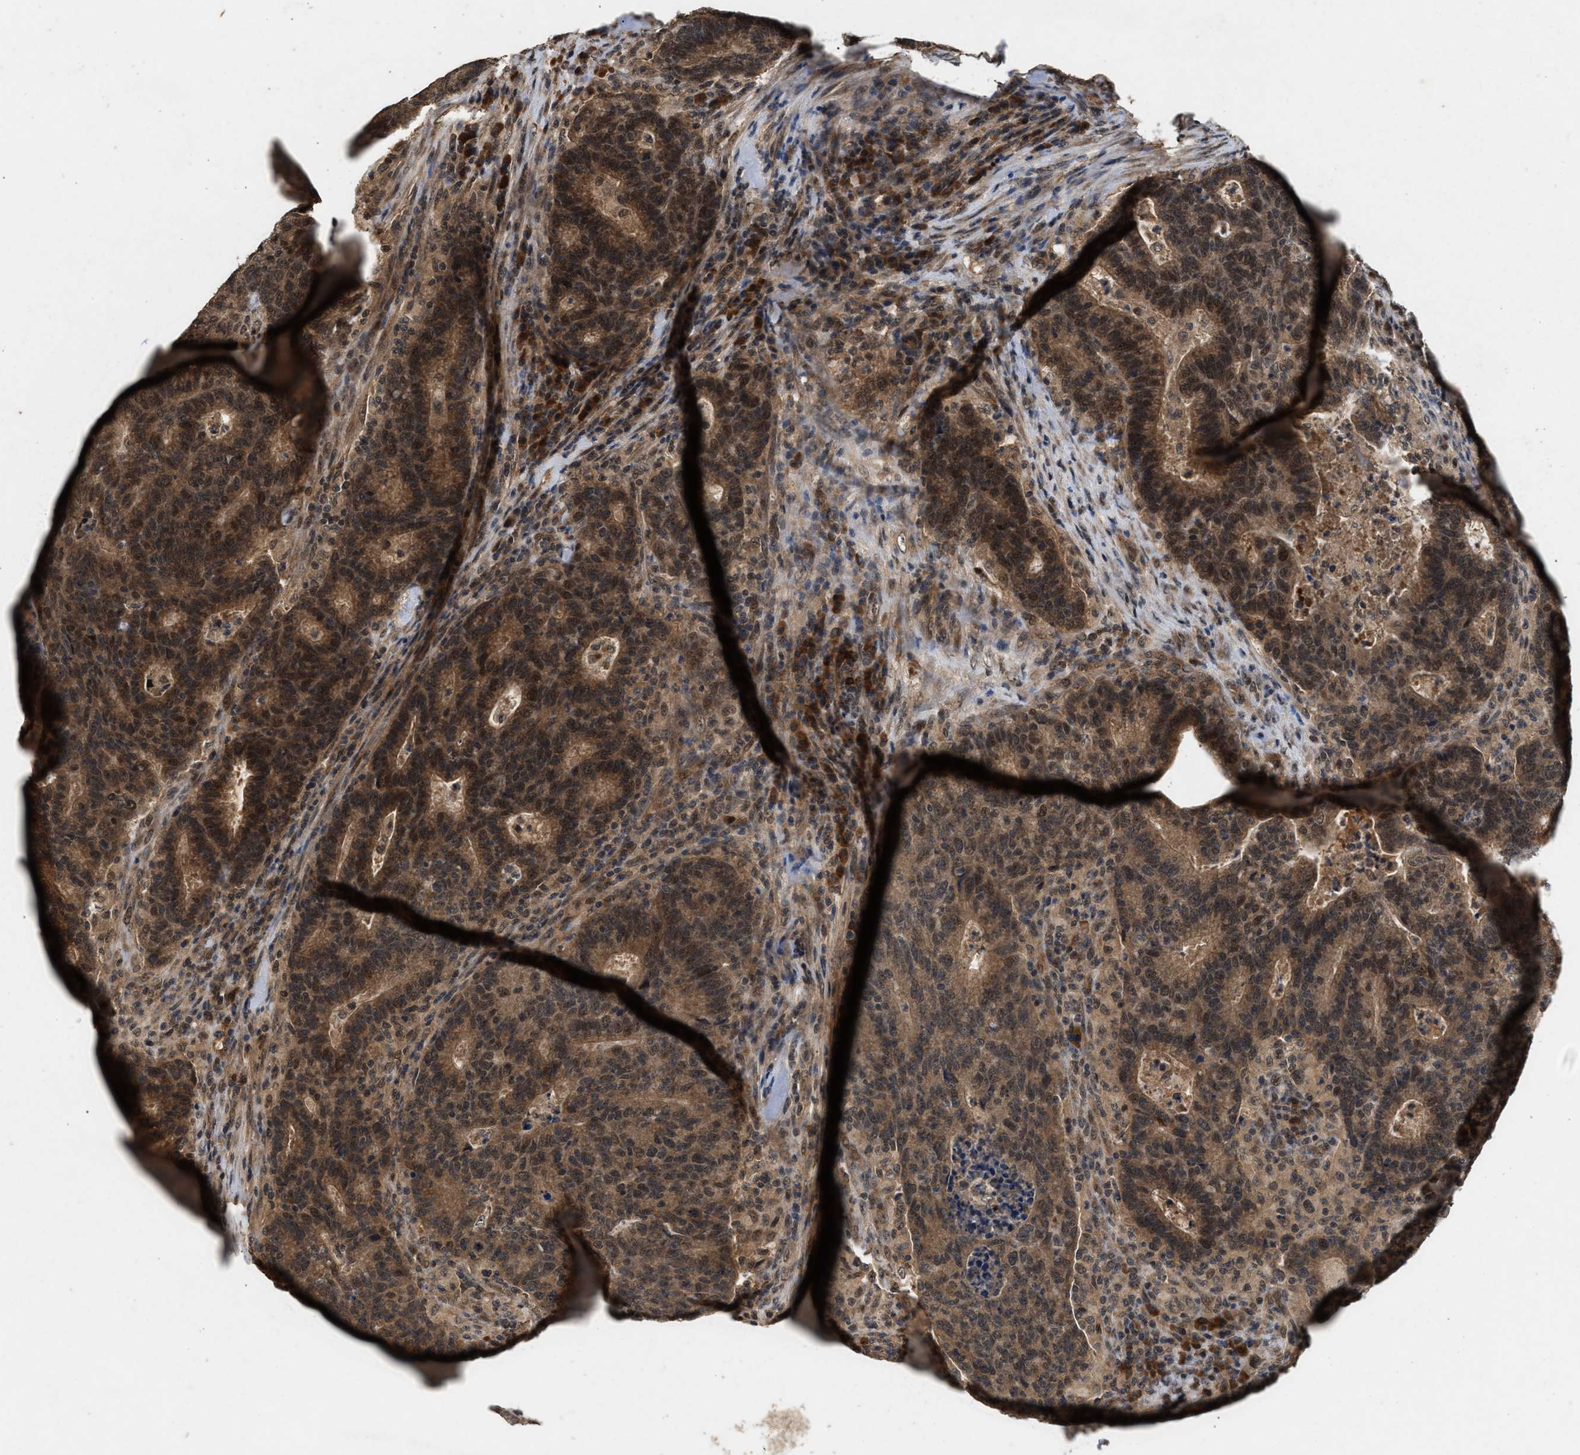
{"staining": {"intensity": "moderate", "quantity": ">75%", "location": "cytoplasmic/membranous,nuclear"}, "tissue": "colorectal cancer", "cell_type": "Tumor cells", "image_type": "cancer", "snomed": [{"axis": "morphology", "description": "Adenocarcinoma, NOS"}, {"axis": "topography", "description": "Colon"}], "caption": "A photomicrograph of colorectal cancer (adenocarcinoma) stained for a protein demonstrates moderate cytoplasmic/membranous and nuclear brown staining in tumor cells.", "gene": "RUSC2", "patient": {"sex": "female", "age": 75}}